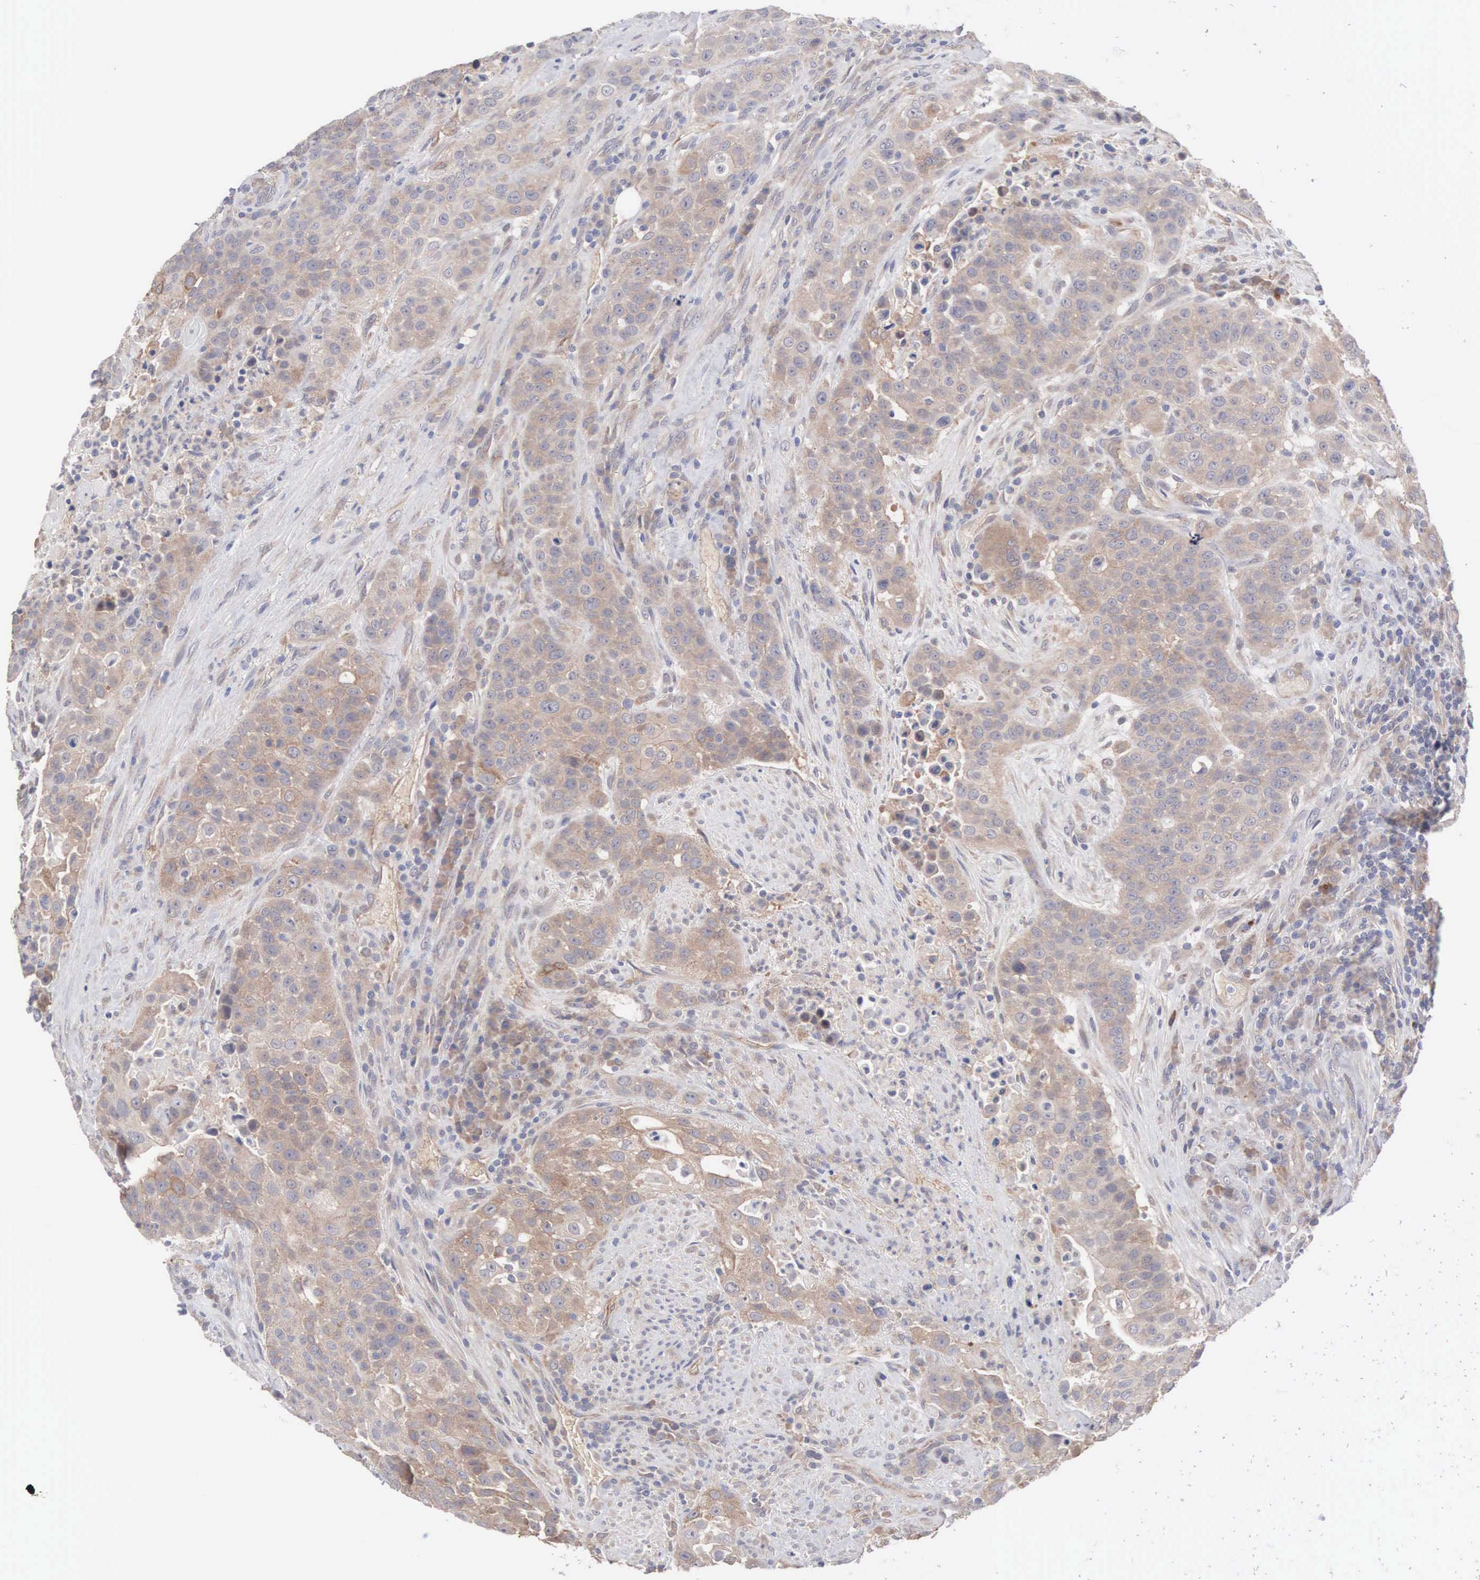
{"staining": {"intensity": "weak", "quantity": ">75%", "location": "cytoplasmic/membranous"}, "tissue": "urothelial cancer", "cell_type": "Tumor cells", "image_type": "cancer", "snomed": [{"axis": "morphology", "description": "Urothelial carcinoma, High grade"}, {"axis": "topography", "description": "Urinary bladder"}], "caption": "Immunohistochemical staining of human urothelial cancer shows low levels of weak cytoplasmic/membranous staining in approximately >75% of tumor cells.", "gene": "INF2", "patient": {"sex": "male", "age": 74}}